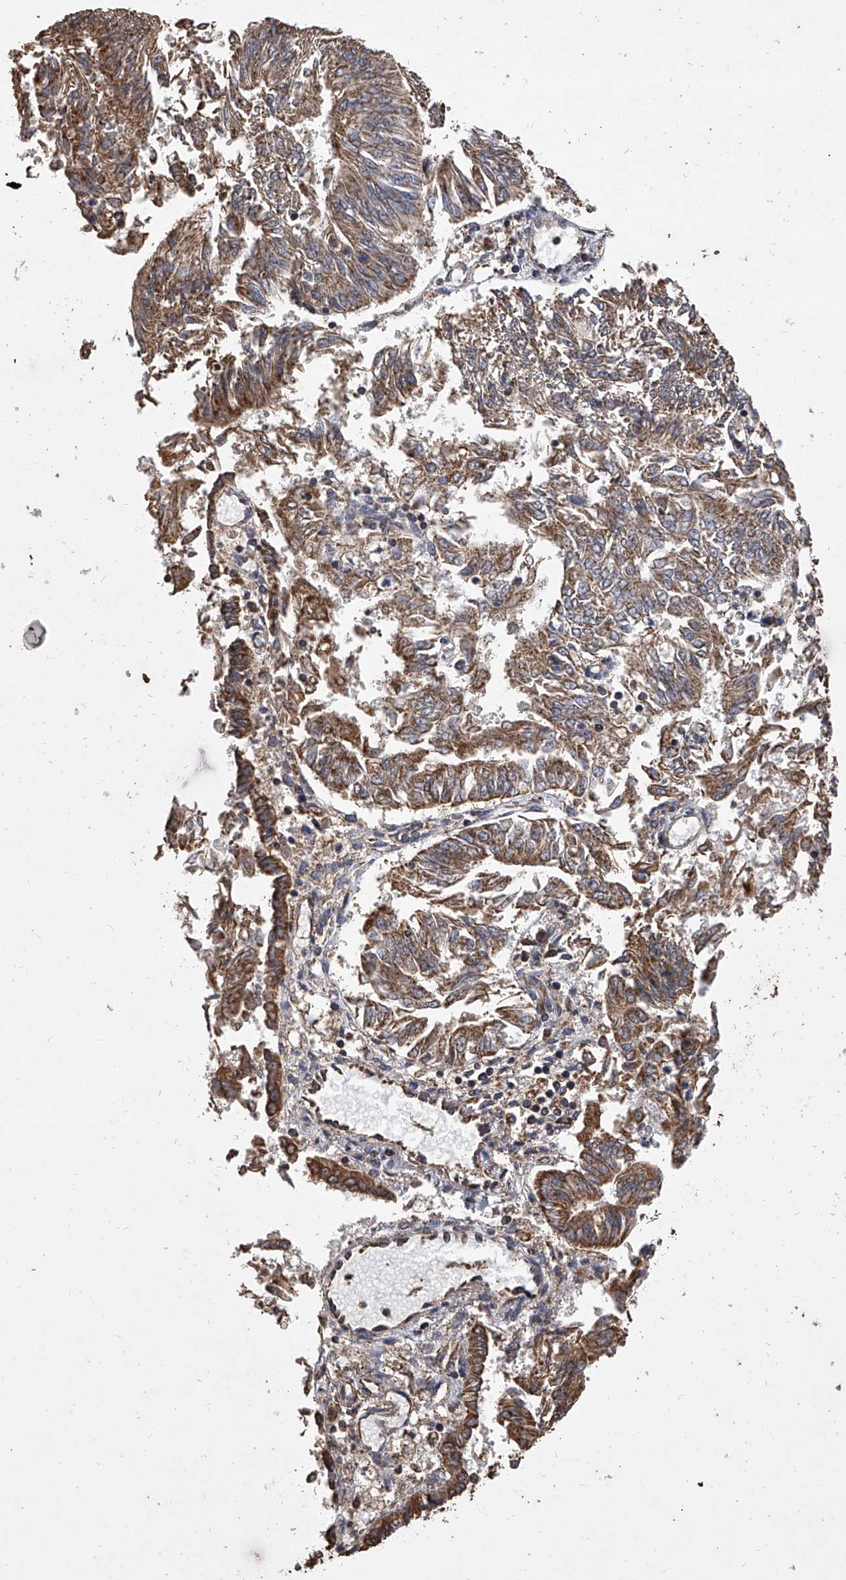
{"staining": {"intensity": "moderate", "quantity": ">75%", "location": "cytoplasmic/membranous"}, "tissue": "endometrial cancer", "cell_type": "Tumor cells", "image_type": "cancer", "snomed": [{"axis": "morphology", "description": "Adenocarcinoma, NOS"}, {"axis": "topography", "description": "Endometrium"}], "caption": "The micrograph shows immunohistochemical staining of endometrial cancer. There is moderate cytoplasmic/membranous positivity is seen in about >75% of tumor cells.", "gene": "MRPL28", "patient": {"sex": "female", "age": 58}}